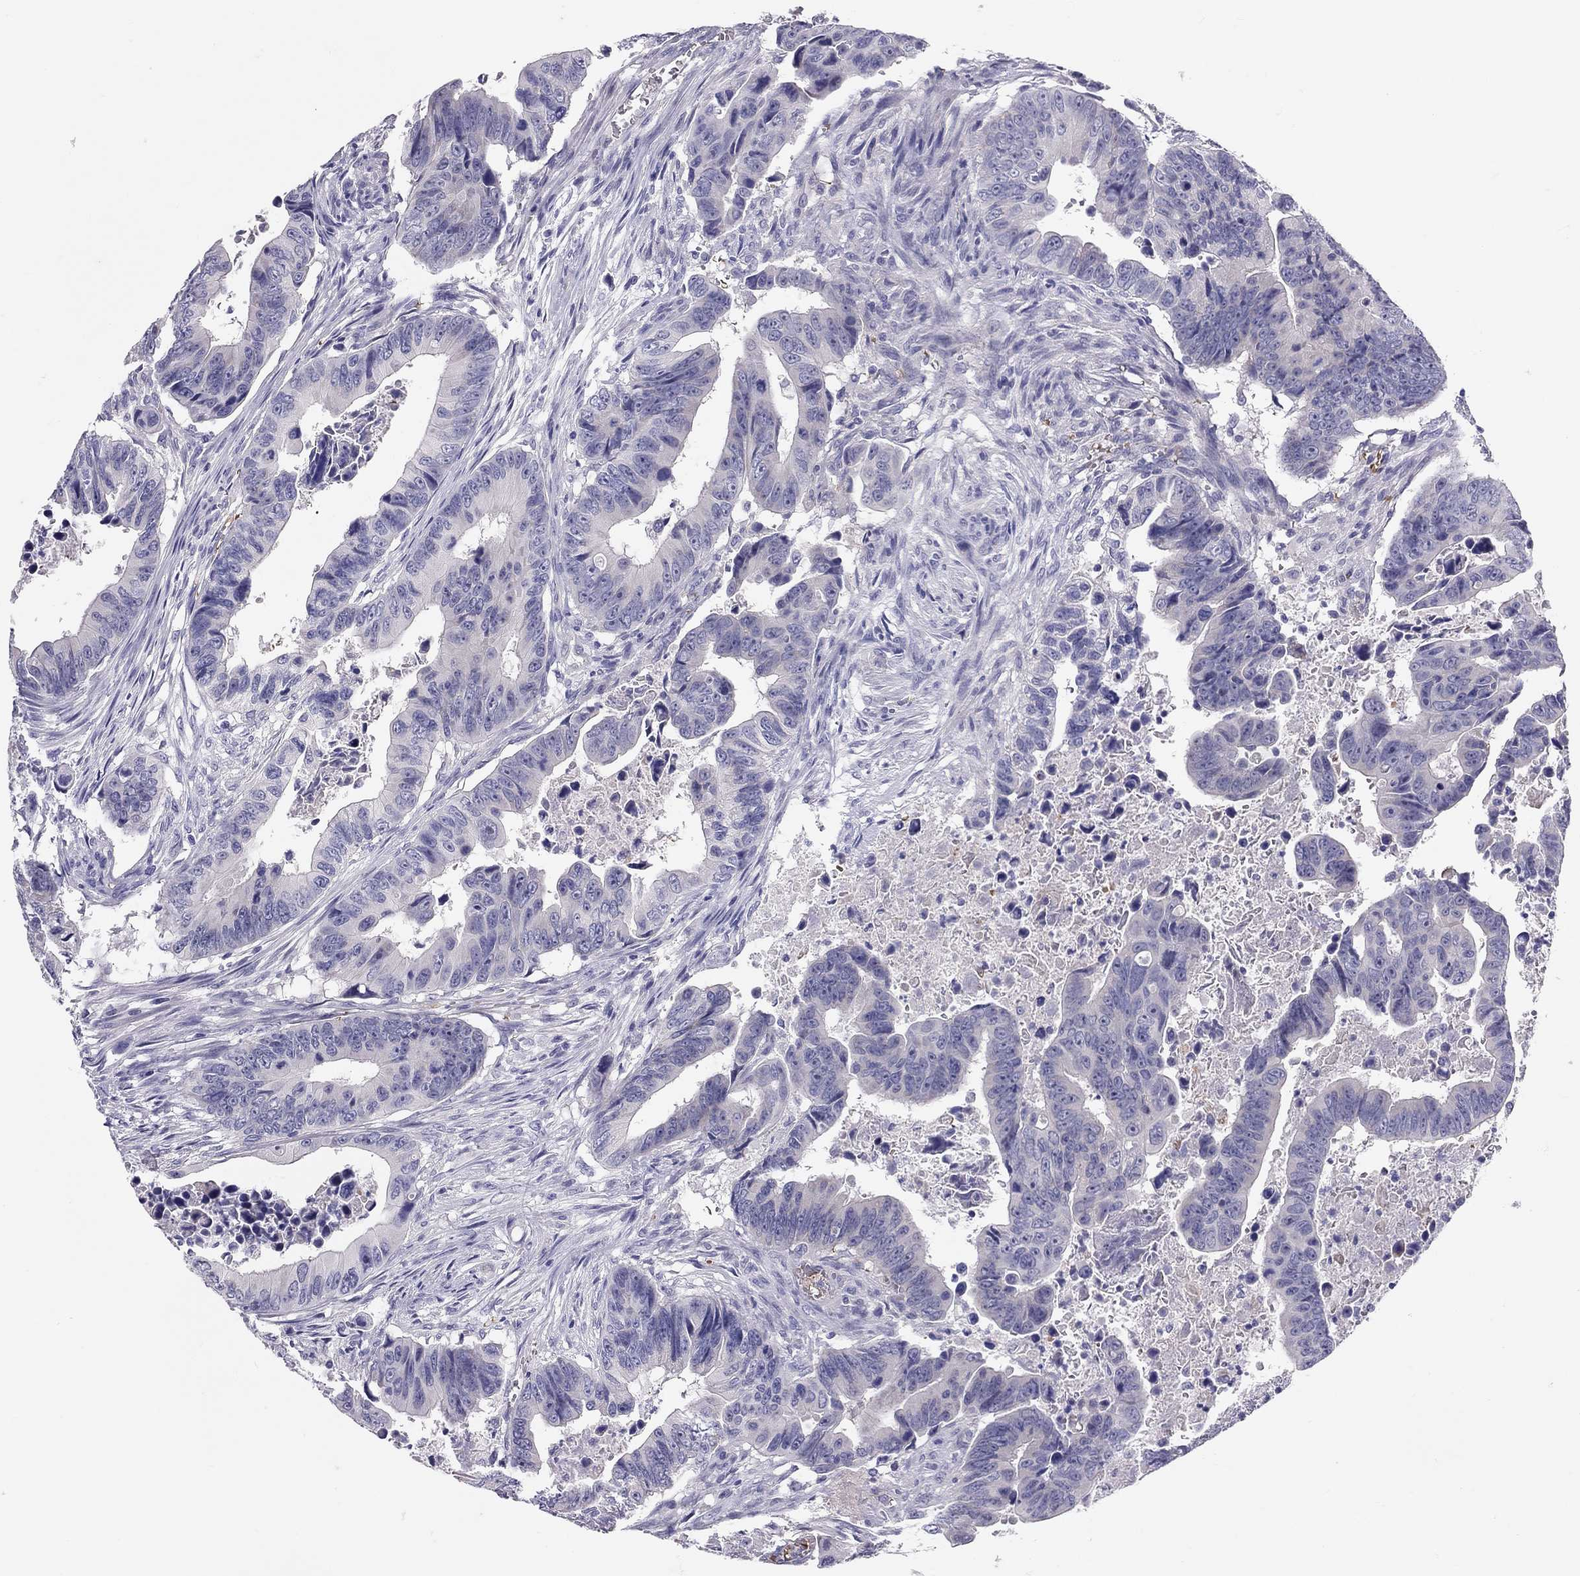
{"staining": {"intensity": "negative", "quantity": "none", "location": "none"}, "tissue": "colorectal cancer", "cell_type": "Tumor cells", "image_type": "cancer", "snomed": [{"axis": "morphology", "description": "Adenocarcinoma, NOS"}, {"axis": "topography", "description": "Colon"}], "caption": "IHC of colorectal cancer (adenocarcinoma) exhibits no staining in tumor cells.", "gene": "FRMD1", "patient": {"sex": "female", "age": 87}}